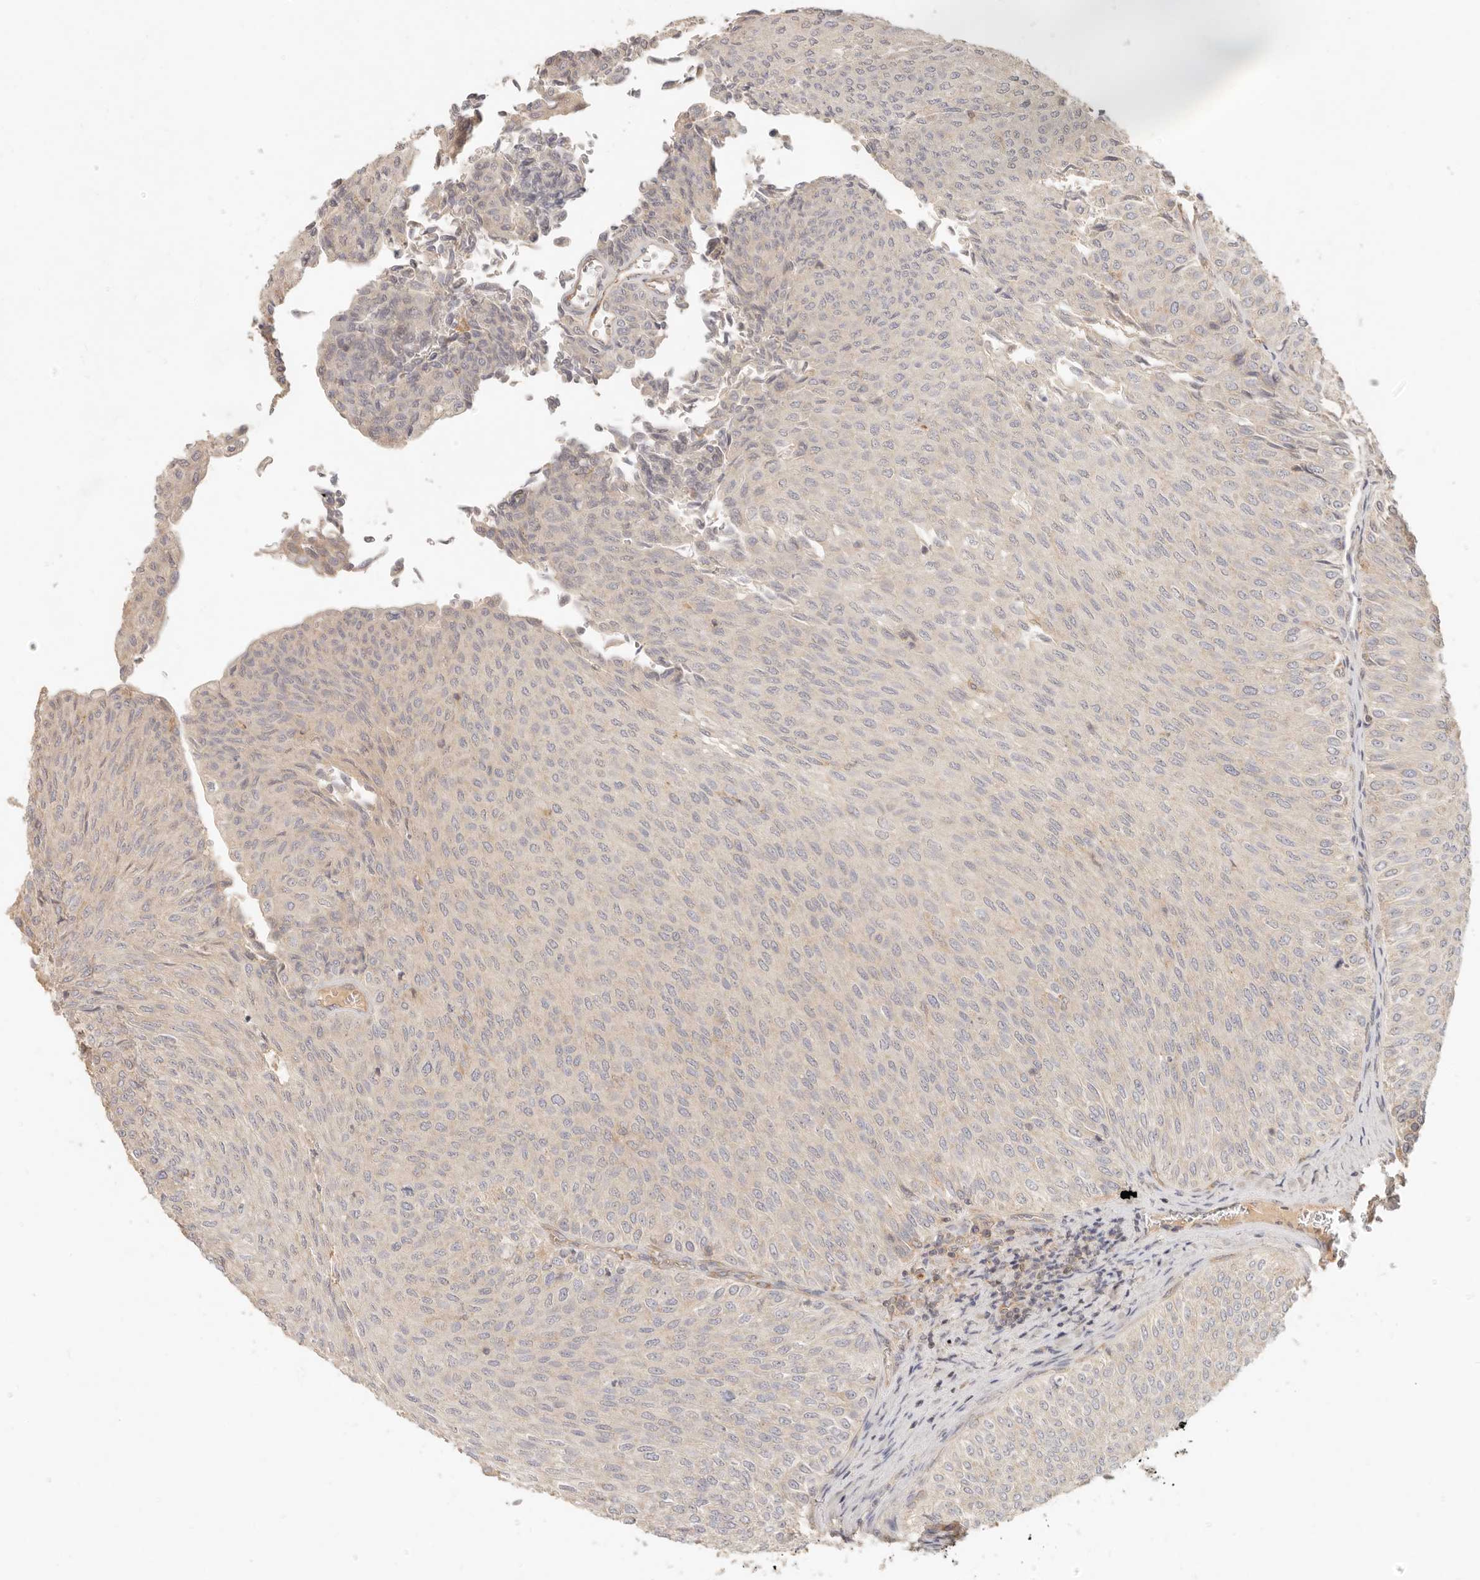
{"staining": {"intensity": "negative", "quantity": "none", "location": "none"}, "tissue": "urothelial cancer", "cell_type": "Tumor cells", "image_type": "cancer", "snomed": [{"axis": "morphology", "description": "Urothelial carcinoma, Low grade"}, {"axis": "topography", "description": "Urinary bladder"}], "caption": "Tumor cells show no significant expression in urothelial cancer.", "gene": "NECAP2", "patient": {"sex": "male", "age": 78}}